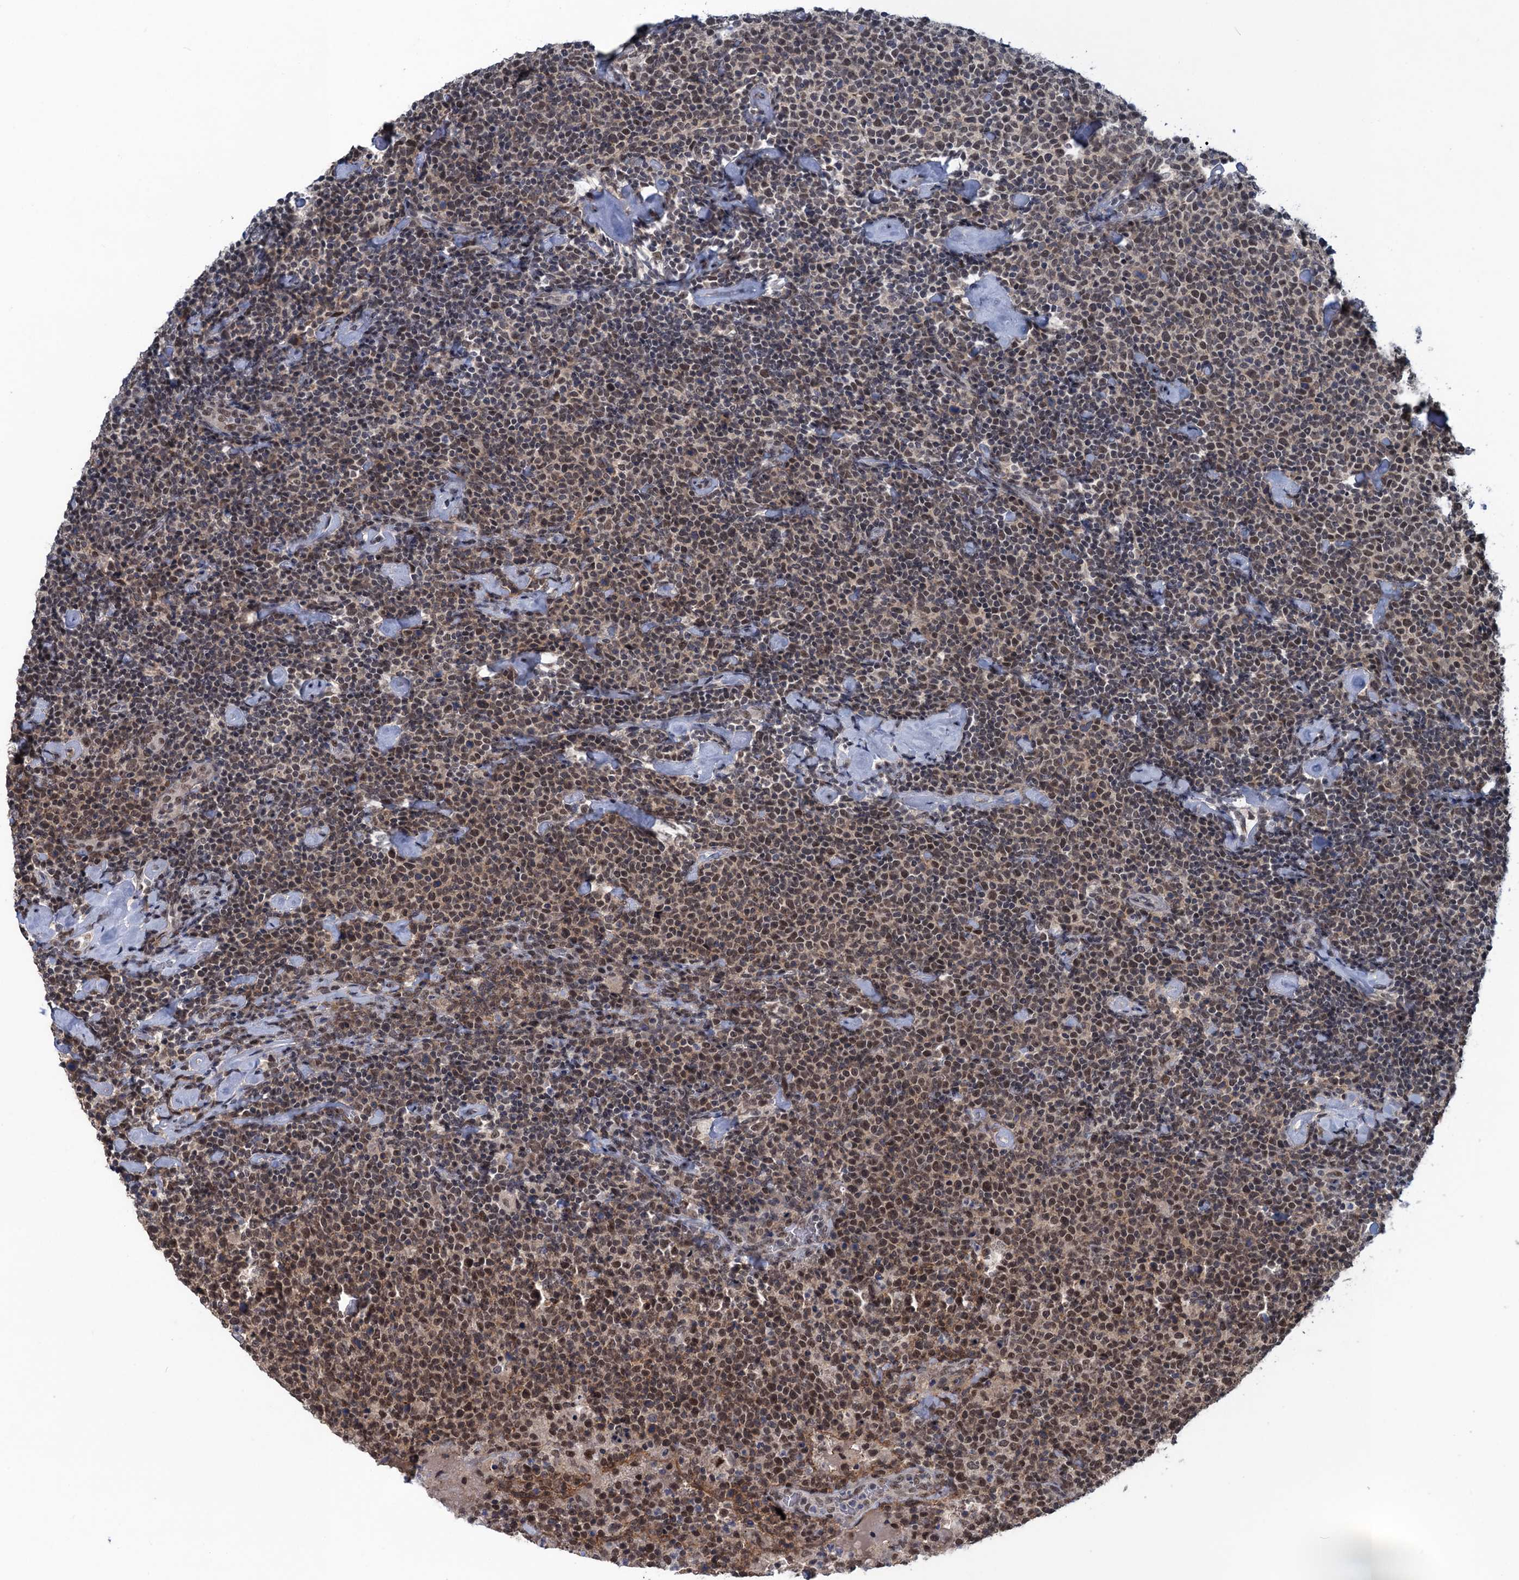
{"staining": {"intensity": "moderate", "quantity": ">75%", "location": "nuclear"}, "tissue": "lymphoma", "cell_type": "Tumor cells", "image_type": "cancer", "snomed": [{"axis": "morphology", "description": "Malignant lymphoma, non-Hodgkin's type, High grade"}, {"axis": "topography", "description": "Lymph node"}], "caption": "IHC image of high-grade malignant lymphoma, non-Hodgkin's type stained for a protein (brown), which exhibits medium levels of moderate nuclear expression in about >75% of tumor cells.", "gene": "SAE1", "patient": {"sex": "male", "age": 61}}